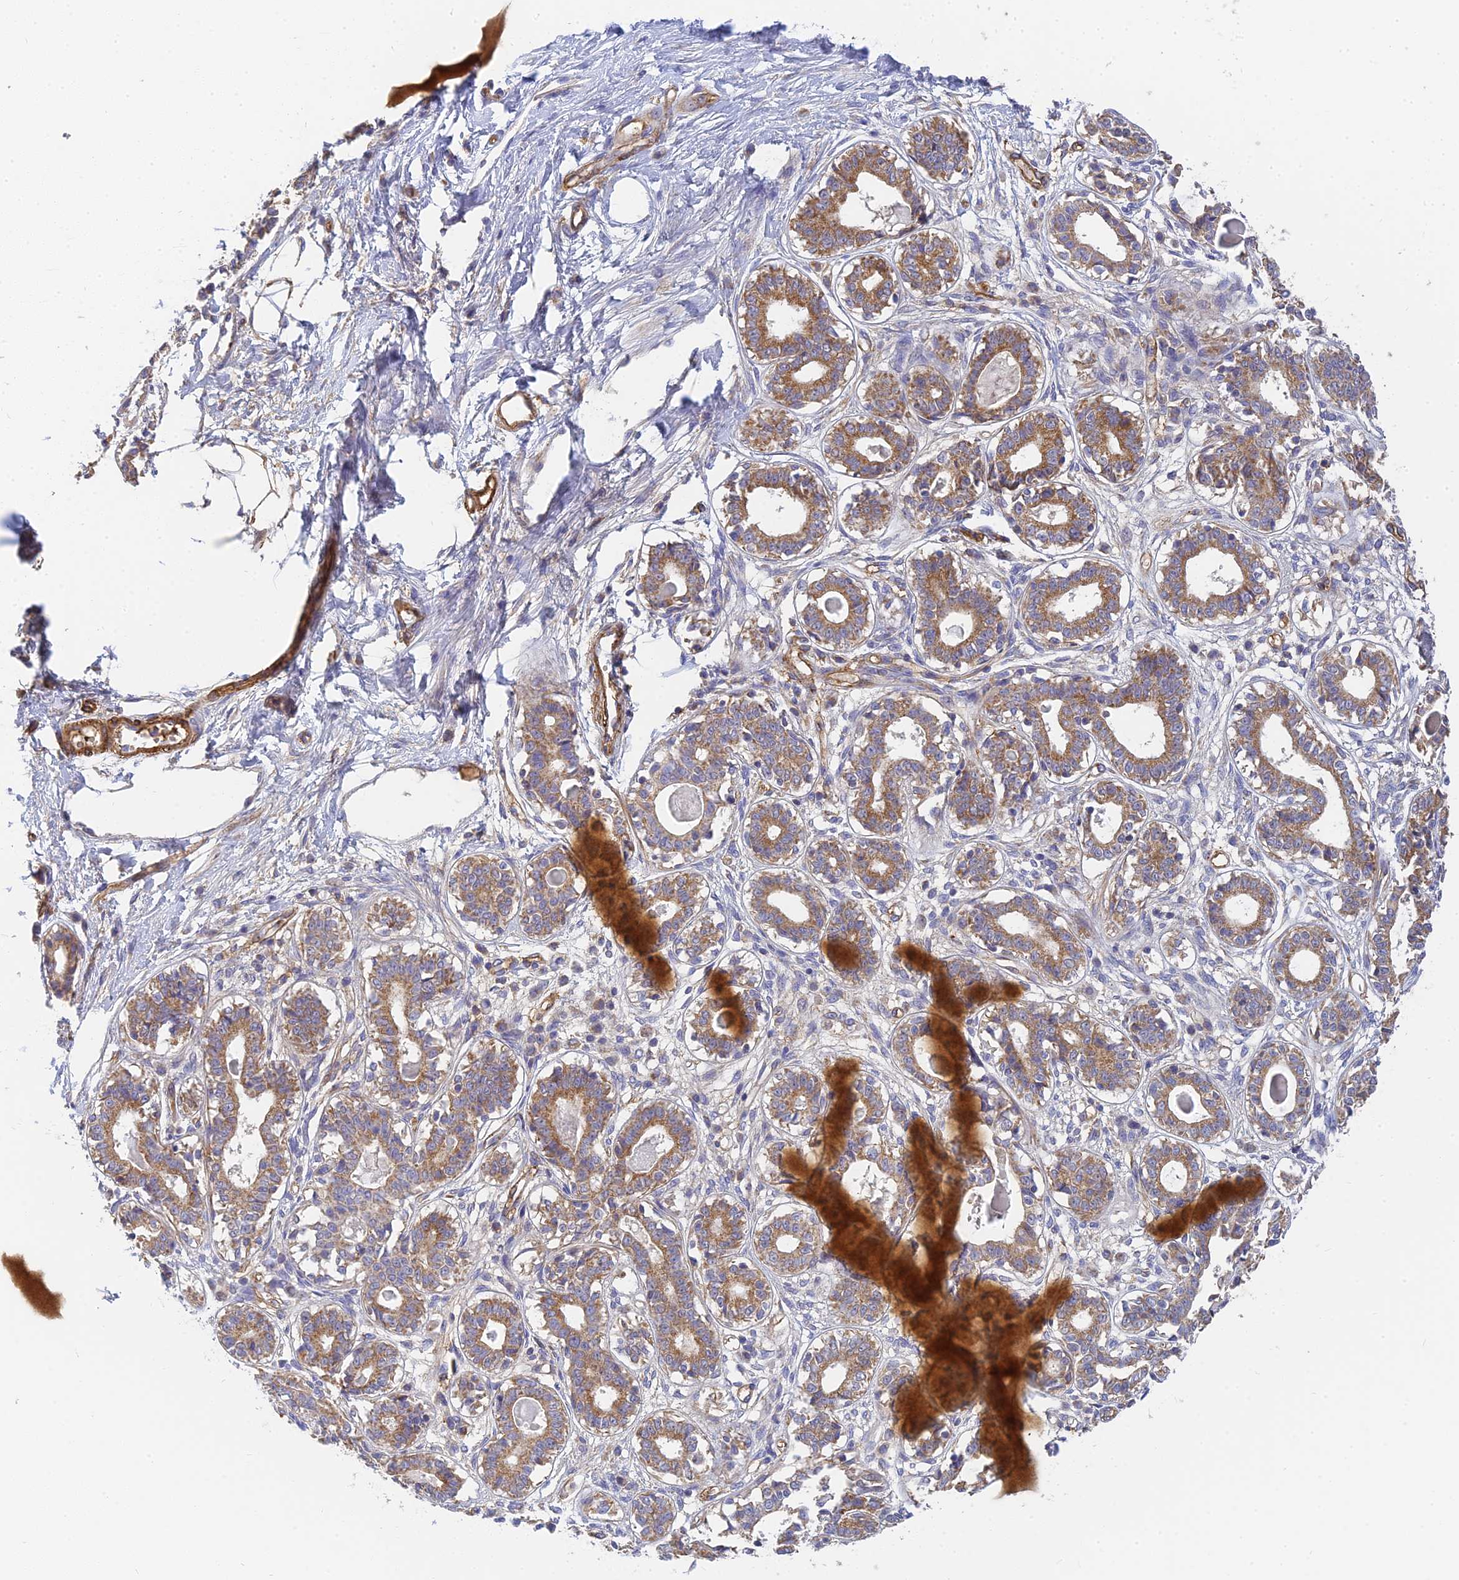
{"staining": {"intensity": "weak", "quantity": "25%-75%", "location": "cytoplasmic/membranous"}, "tissue": "breast", "cell_type": "Adipocytes", "image_type": "normal", "snomed": [{"axis": "morphology", "description": "Normal tissue, NOS"}, {"axis": "topography", "description": "Breast"}], "caption": "Protein analysis of benign breast demonstrates weak cytoplasmic/membranous expression in about 25%-75% of adipocytes.", "gene": "MRPL15", "patient": {"sex": "female", "age": 45}}